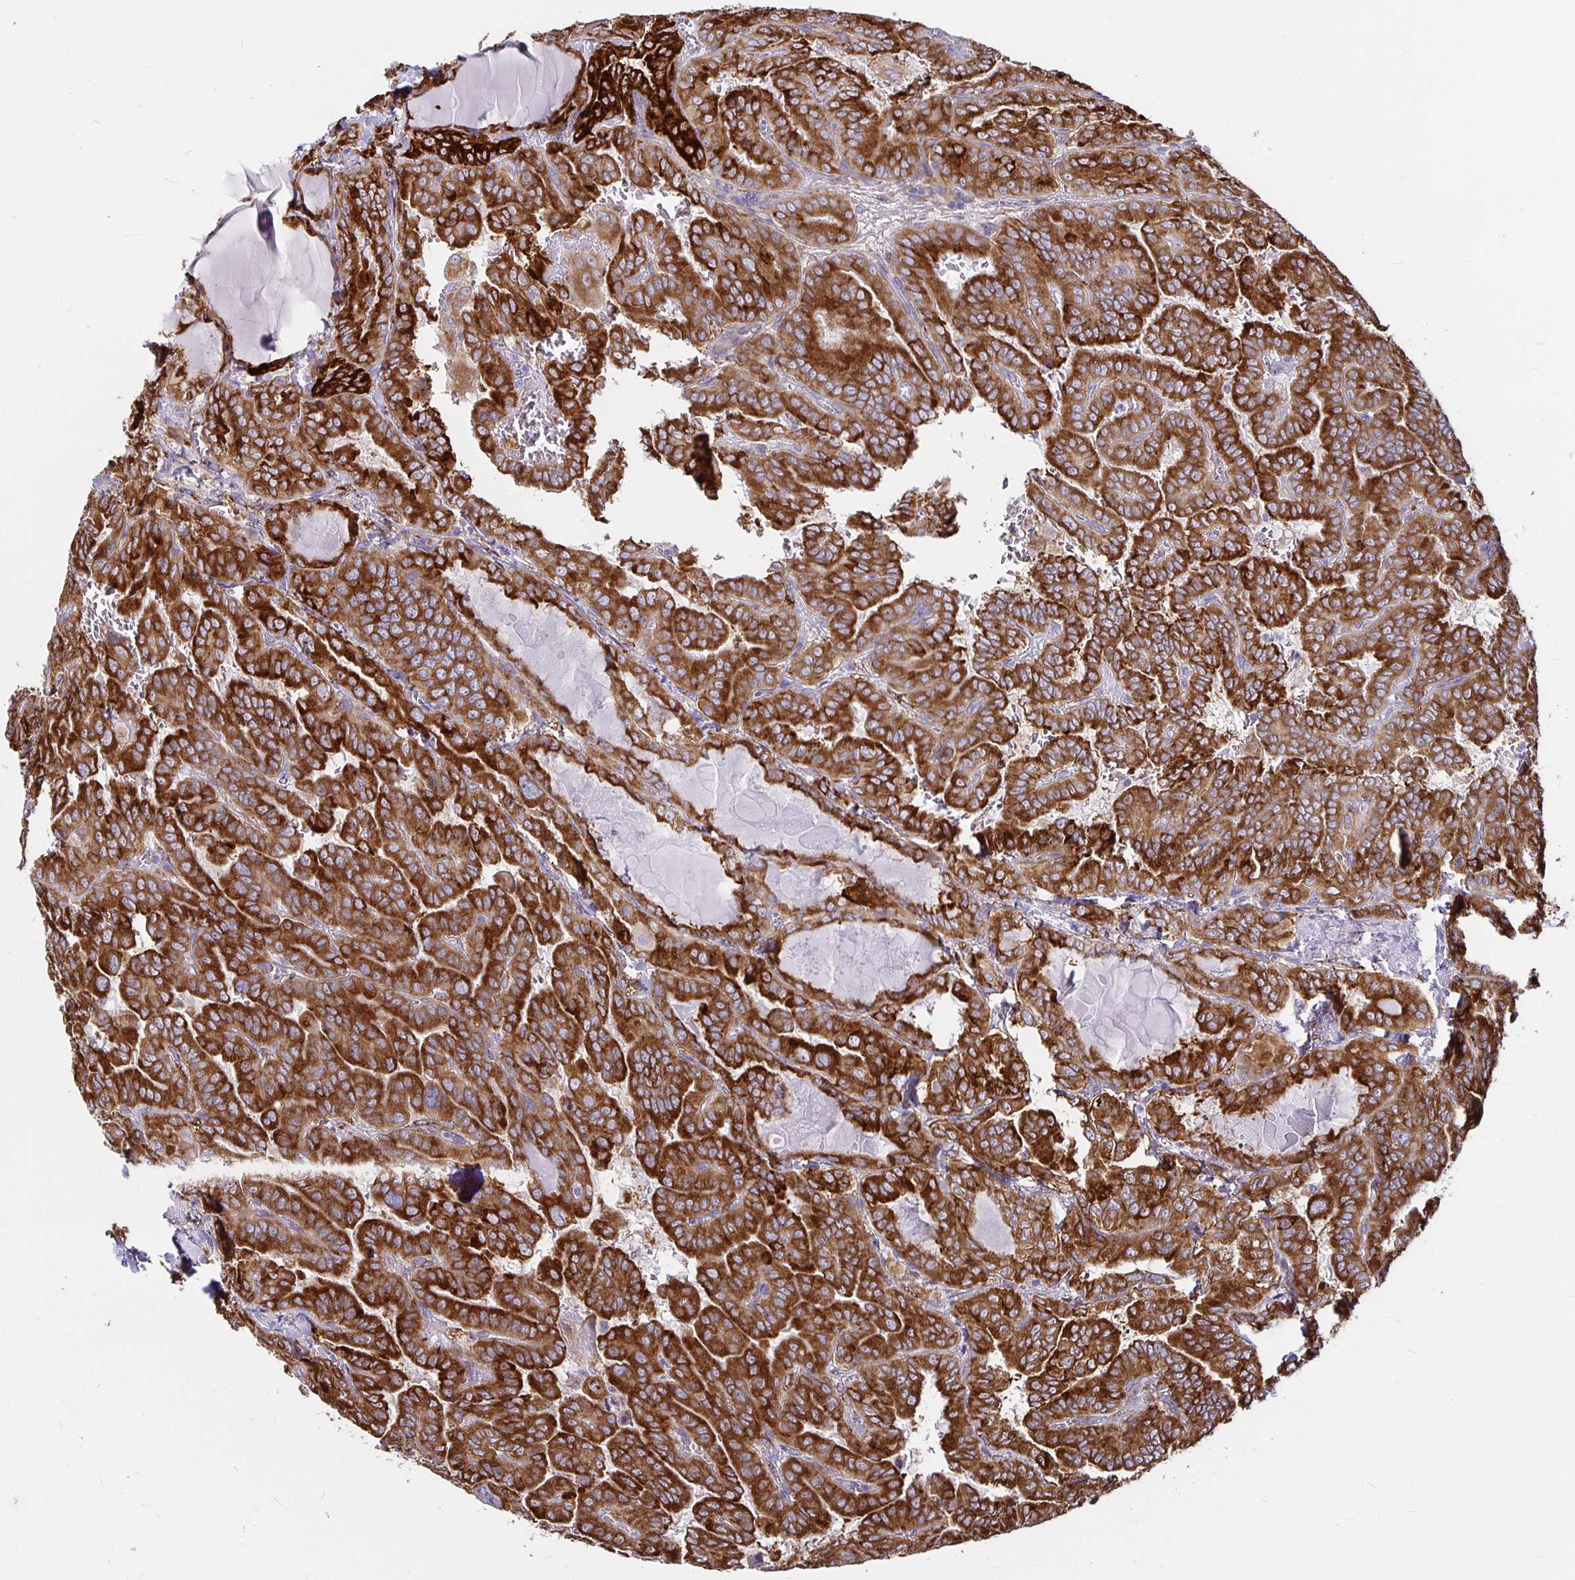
{"staining": {"intensity": "strong", "quantity": ">75%", "location": "cytoplasmic/membranous"}, "tissue": "thyroid cancer", "cell_type": "Tumor cells", "image_type": "cancer", "snomed": [{"axis": "morphology", "description": "Papillary adenocarcinoma, NOS"}, {"axis": "topography", "description": "Thyroid gland"}], "caption": "Protein expression by immunohistochemistry displays strong cytoplasmic/membranous positivity in about >75% of tumor cells in papillary adenocarcinoma (thyroid).", "gene": "P4HA2", "patient": {"sex": "female", "age": 46}}